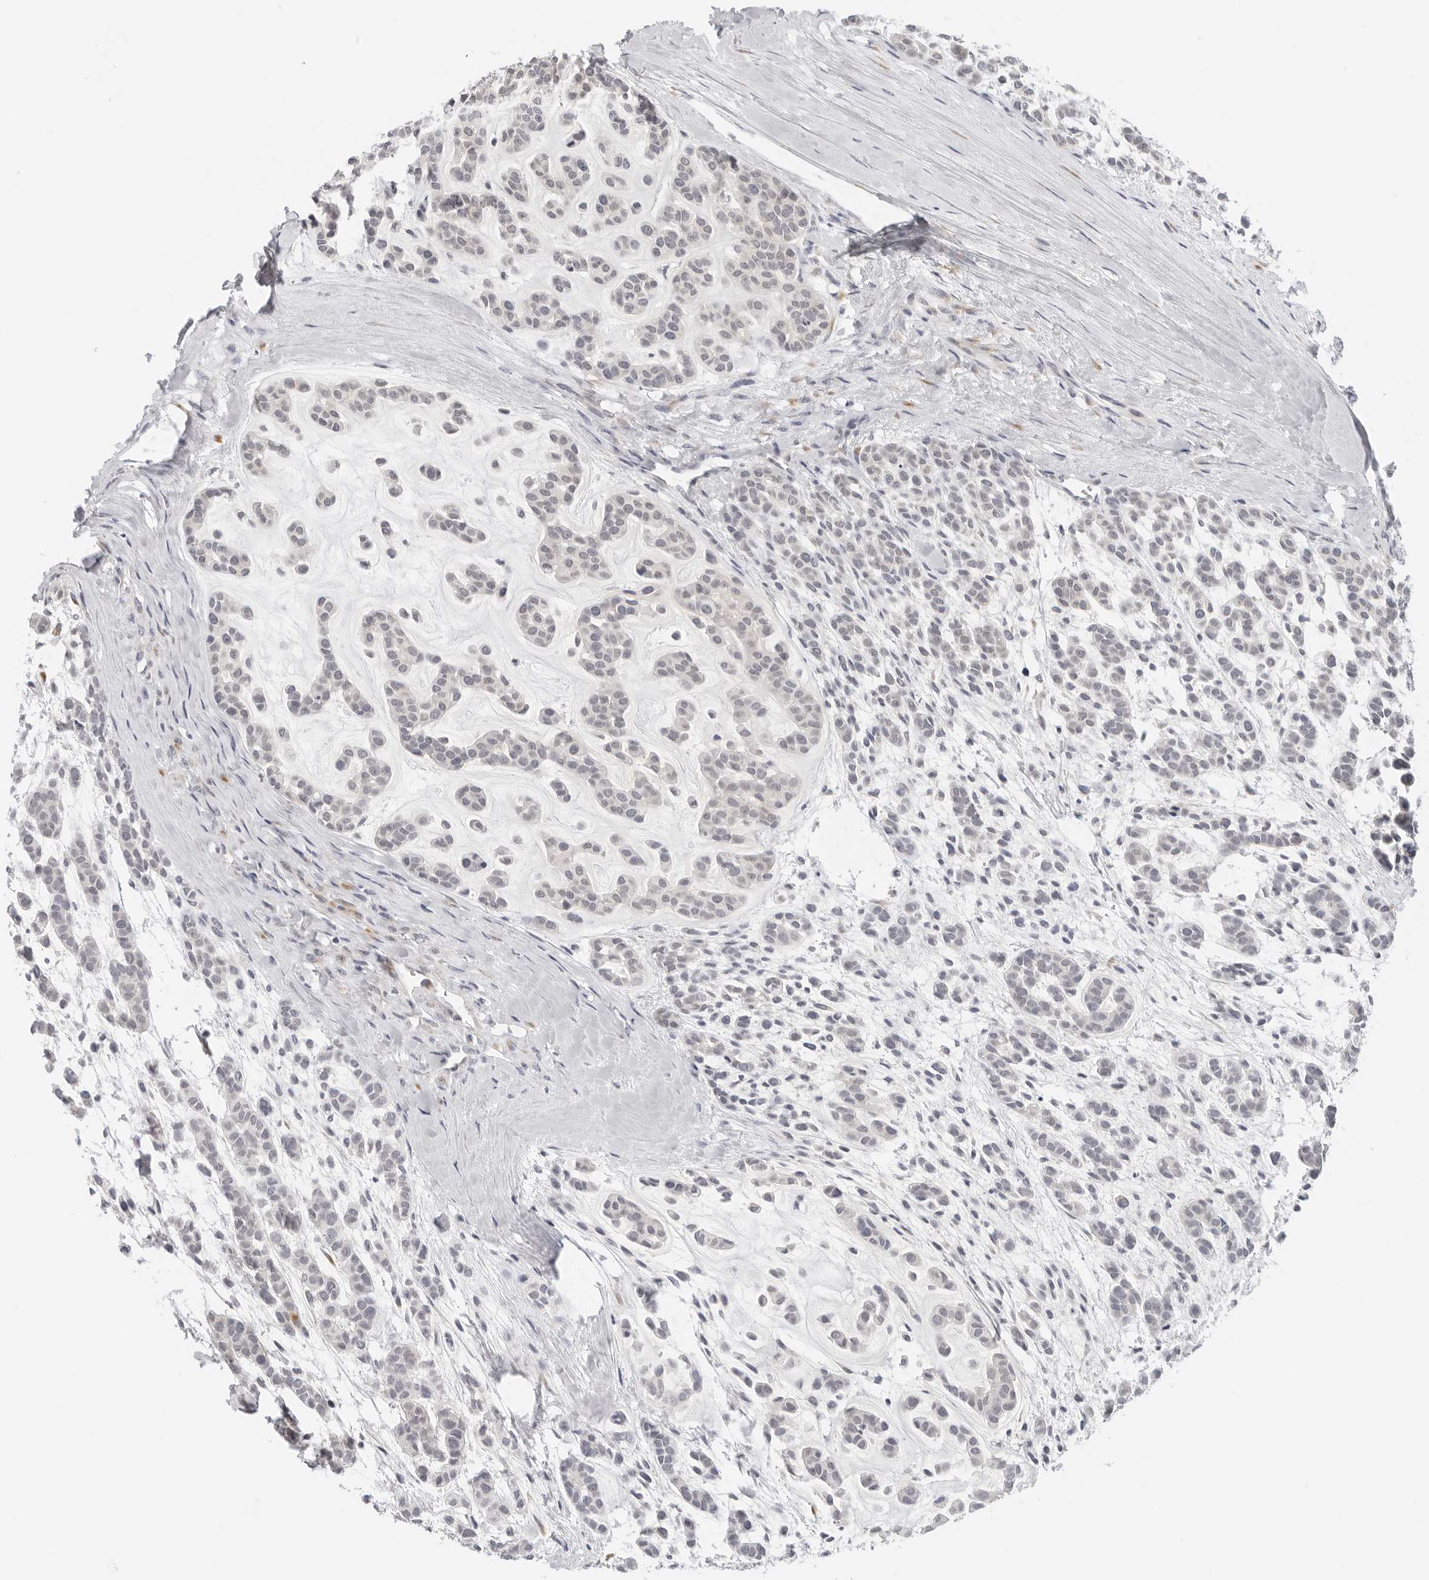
{"staining": {"intensity": "negative", "quantity": "none", "location": "none"}, "tissue": "head and neck cancer", "cell_type": "Tumor cells", "image_type": "cancer", "snomed": [{"axis": "morphology", "description": "Adenocarcinoma, NOS"}, {"axis": "morphology", "description": "Adenoma, NOS"}, {"axis": "topography", "description": "Head-Neck"}], "caption": "An immunohistochemistry (IHC) histopathology image of head and neck cancer is shown. There is no staining in tumor cells of head and neck cancer. The staining is performed using DAB brown chromogen with nuclei counter-stained in using hematoxylin.", "gene": "EDN2", "patient": {"sex": "female", "age": 55}}